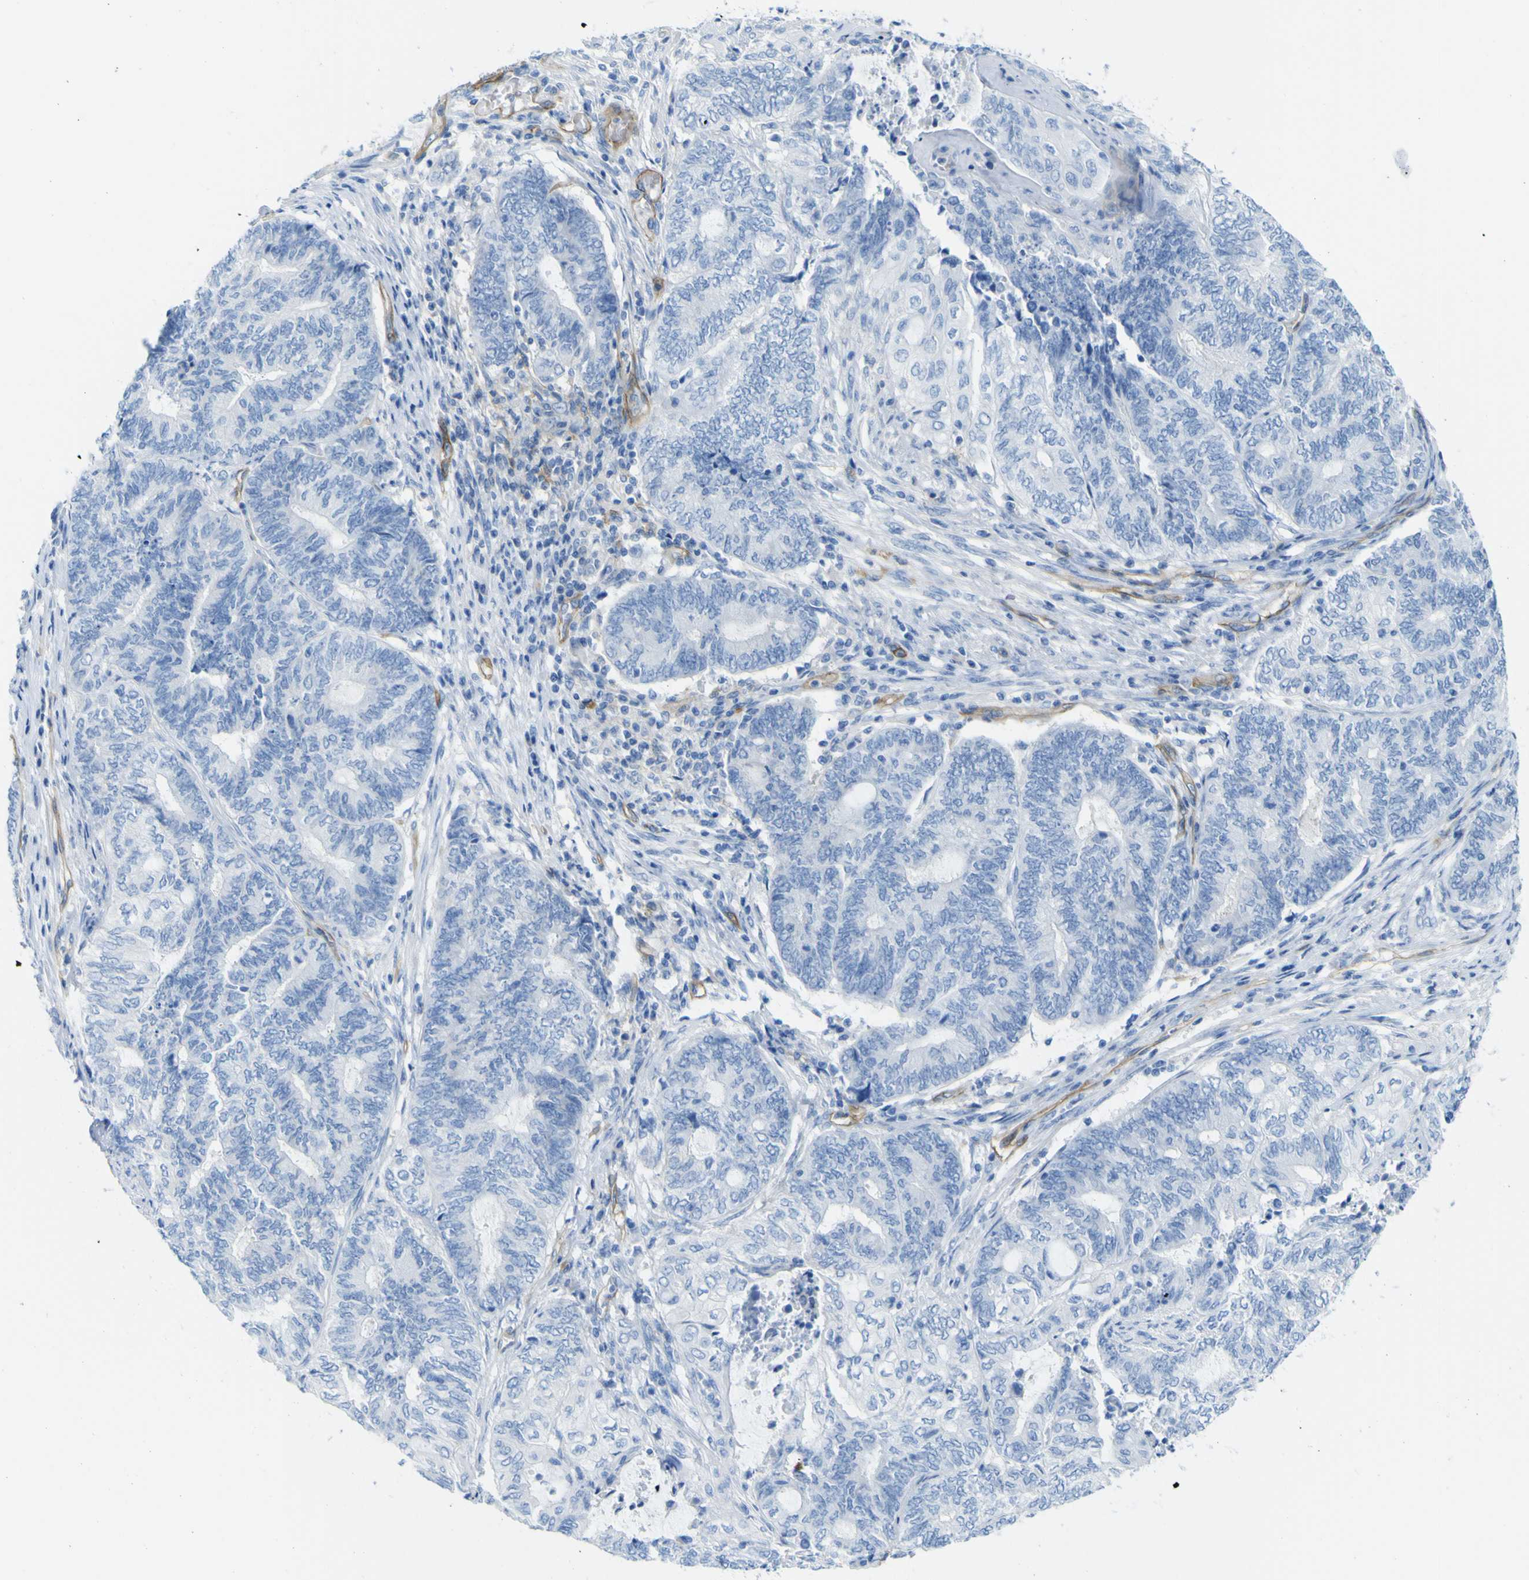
{"staining": {"intensity": "negative", "quantity": "none", "location": "none"}, "tissue": "endometrial cancer", "cell_type": "Tumor cells", "image_type": "cancer", "snomed": [{"axis": "morphology", "description": "Adenocarcinoma, NOS"}, {"axis": "topography", "description": "Uterus"}, {"axis": "topography", "description": "Endometrium"}], "caption": "High power microscopy image of an IHC histopathology image of endometrial cancer (adenocarcinoma), revealing no significant staining in tumor cells. (Immunohistochemistry, brightfield microscopy, high magnification).", "gene": "CD93", "patient": {"sex": "female", "age": 70}}